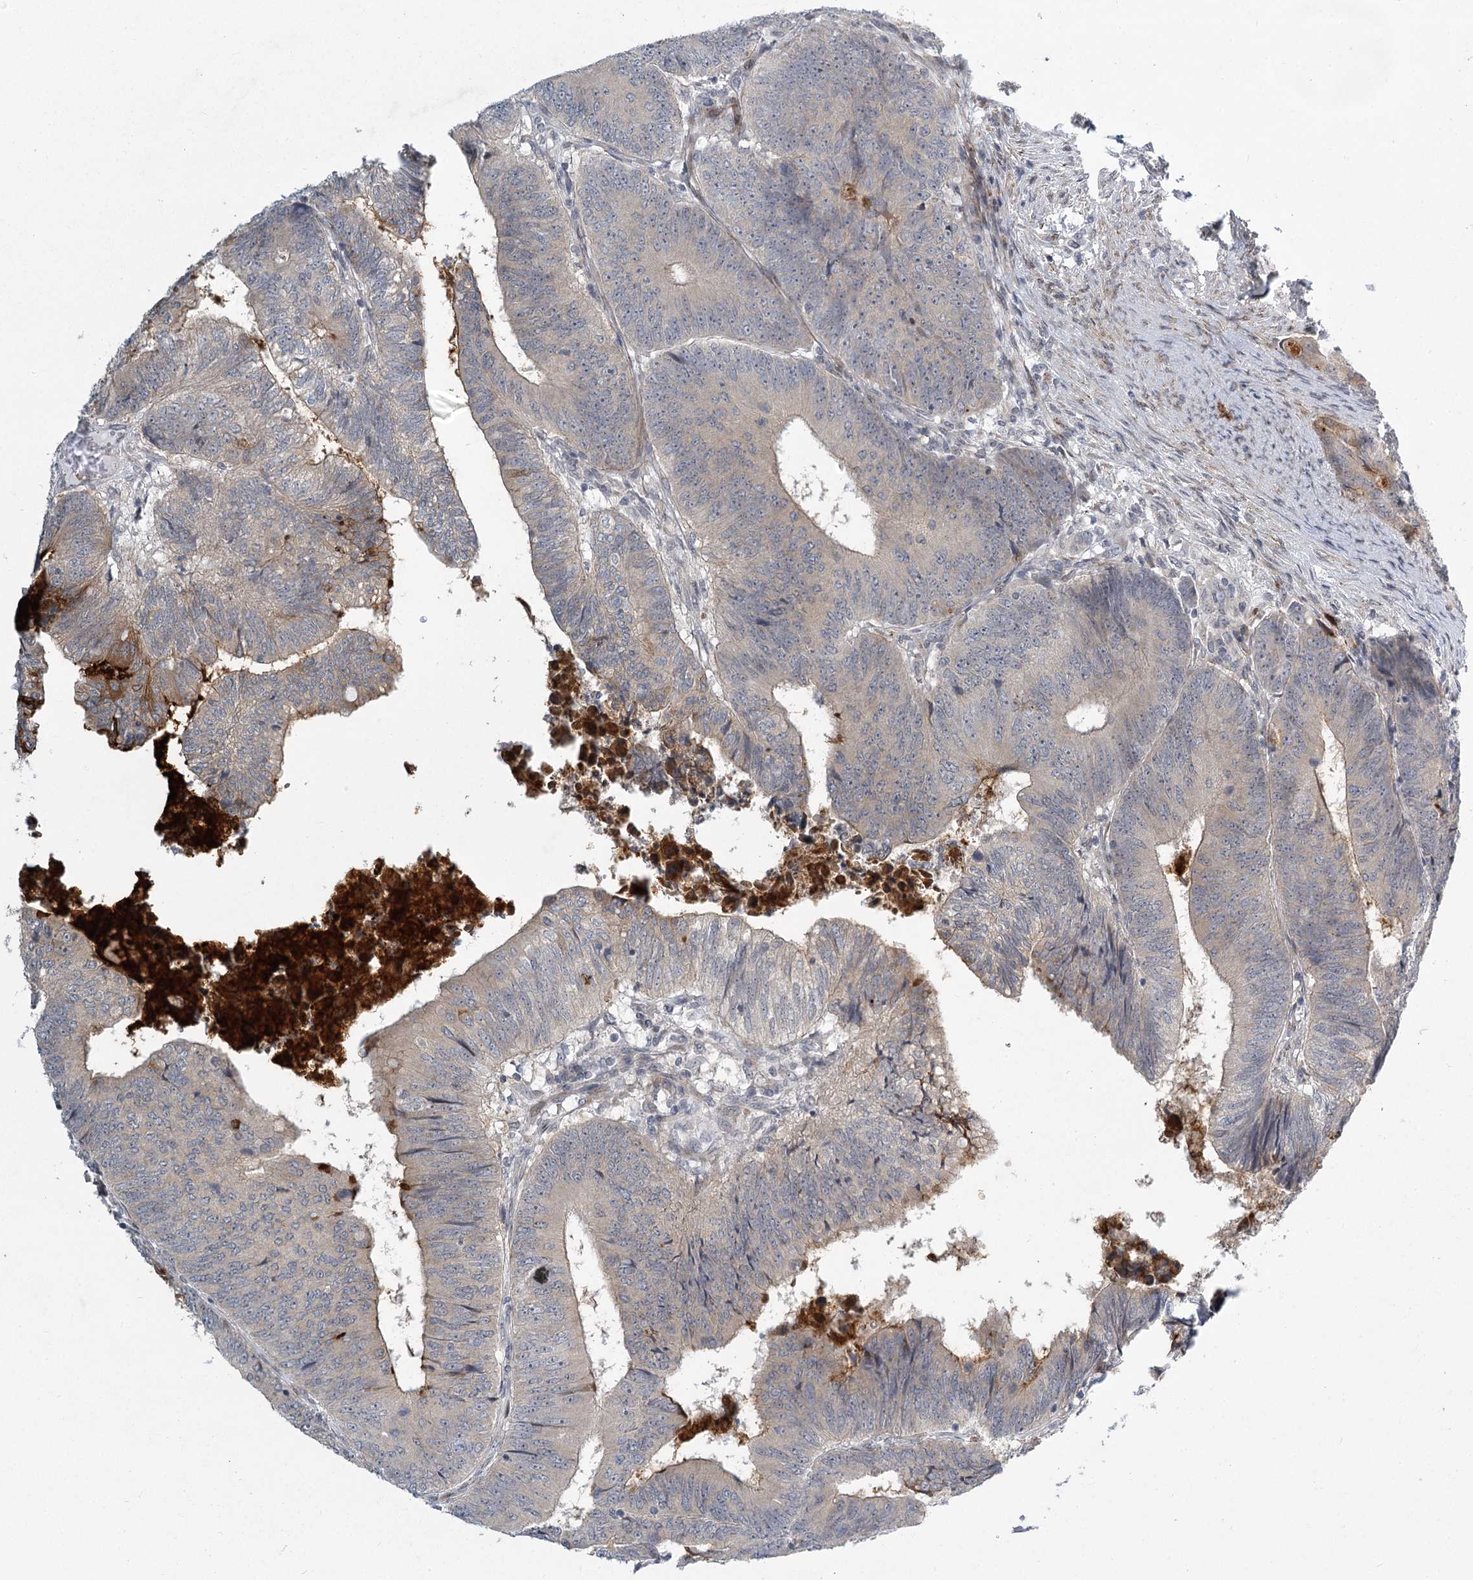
{"staining": {"intensity": "weak", "quantity": "<25%", "location": "cytoplasmic/membranous"}, "tissue": "colorectal cancer", "cell_type": "Tumor cells", "image_type": "cancer", "snomed": [{"axis": "morphology", "description": "Adenocarcinoma, NOS"}, {"axis": "topography", "description": "Colon"}], "caption": "Colorectal cancer was stained to show a protein in brown. There is no significant positivity in tumor cells. Nuclei are stained in blue.", "gene": "MEPE", "patient": {"sex": "female", "age": 67}}